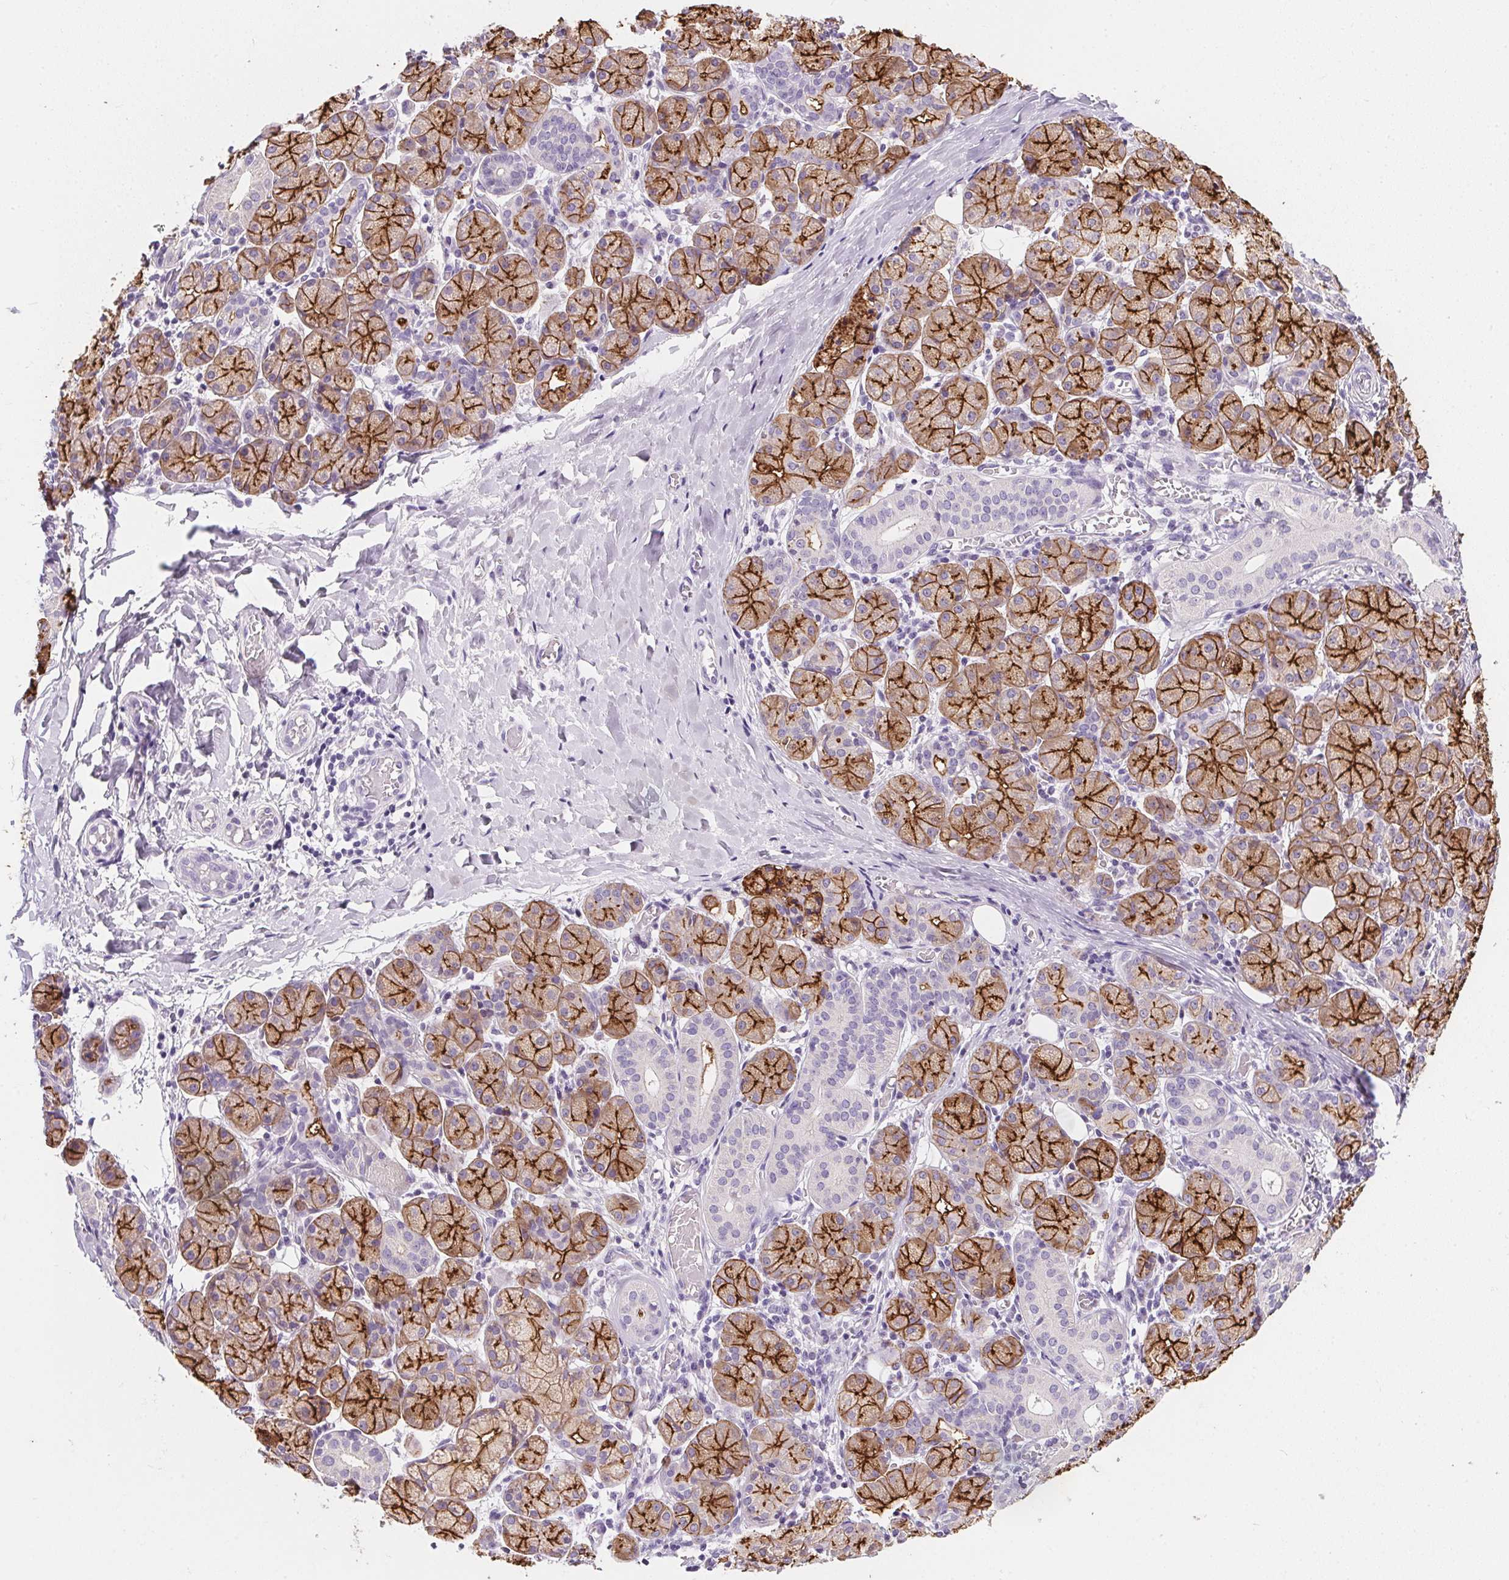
{"staining": {"intensity": "strong", "quantity": "25%-75%", "location": "cytoplasmic/membranous"}, "tissue": "salivary gland", "cell_type": "Glandular cells", "image_type": "normal", "snomed": [{"axis": "morphology", "description": "Normal tissue, NOS"}, {"axis": "topography", "description": "Salivary gland"}, {"axis": "topography", "description": "Peripheral nerve tissue"}], "caption": "Brown immunohistochemical staining in benign human salivary gland displays strong cytoplasmic/membranous staining in about 25%-75% of glandular cells.", "gene": "AQP5", "patient": {"sex": "female", "age": 24}}